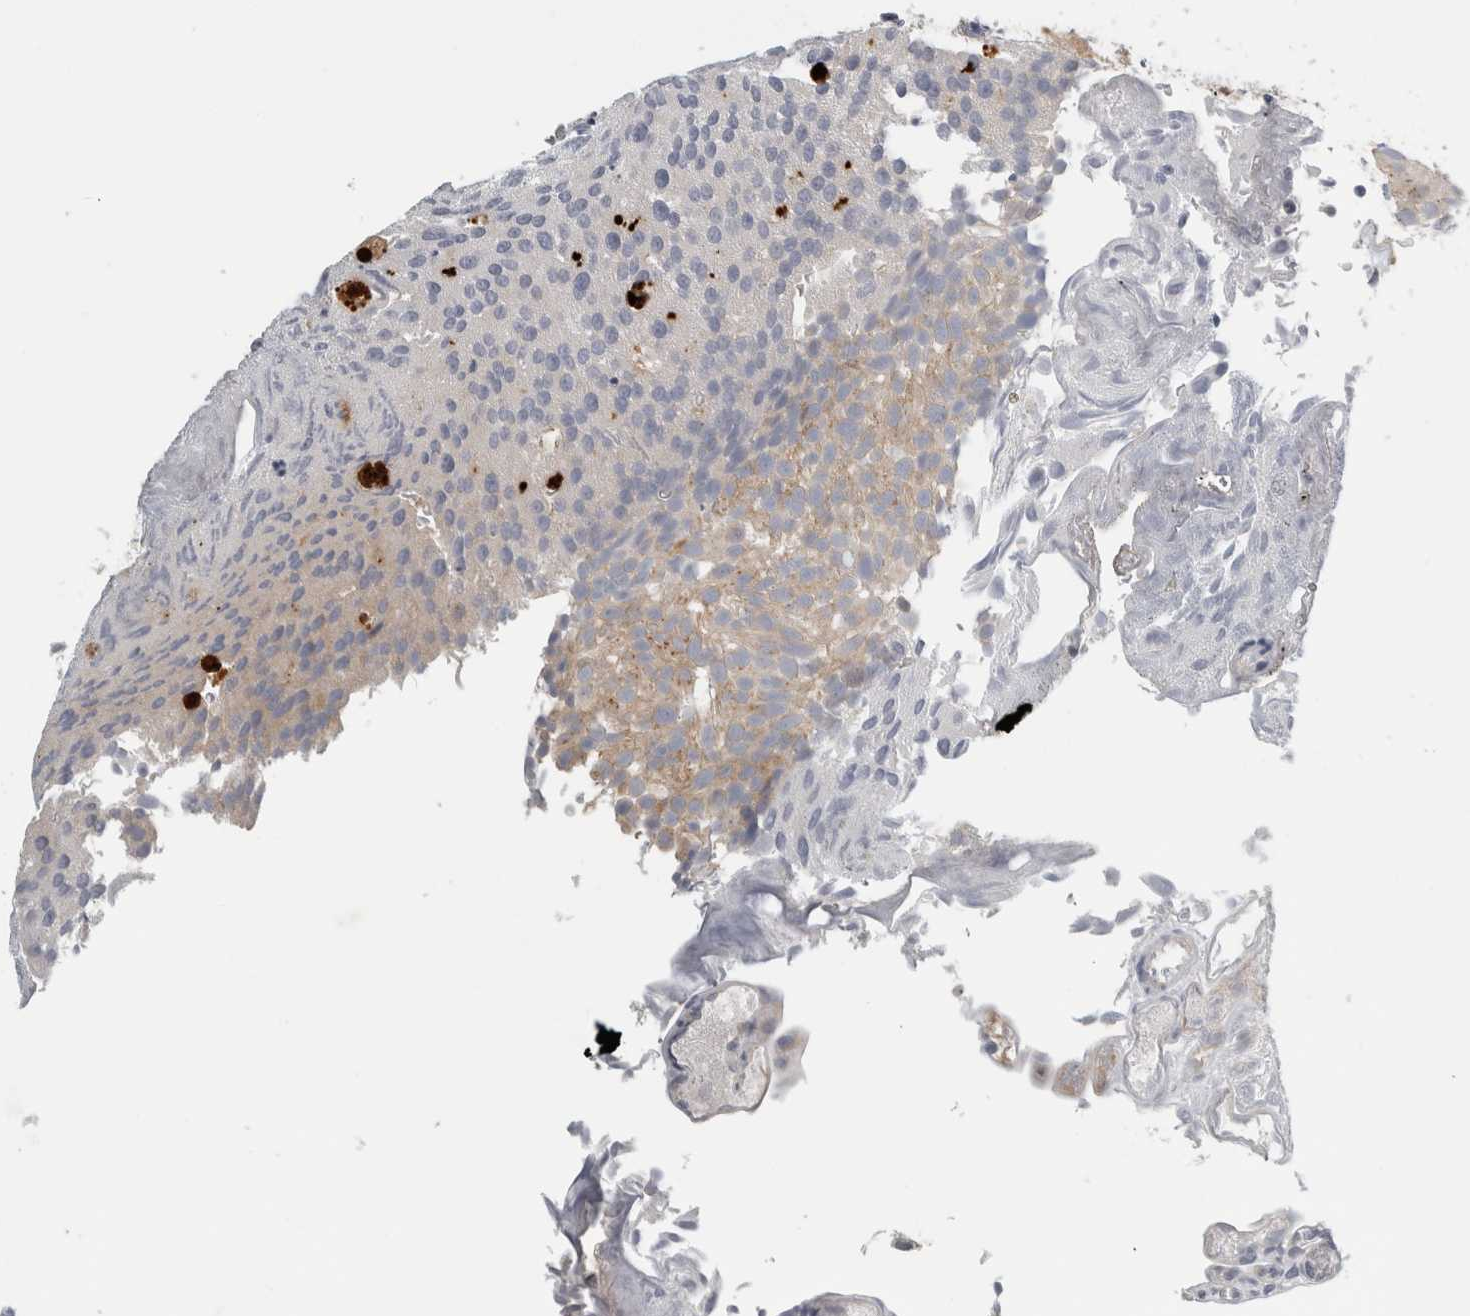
{"staining": {"intensity": "weak", "quantity": ">75%", "location": "cytoplasmic/membranous"}, "tissue": "urothelial cancer", "cell_type": "Tumor cells", "image_type": "cancer", "snomed": [{"axis": "morphology", "description": "Urothelial carcinoma, Low grade"}, {"axis": "topography", "description": "Urinary bladder"}], "caption": "Low-grade urothelial carcinoma stained for a protein (brown) reveals weak cytoplasmic/membranous positive positivity in about >75% of tumor cells.", "gene": "PEX6", "patient": {"sex": "male", "age": 78}}